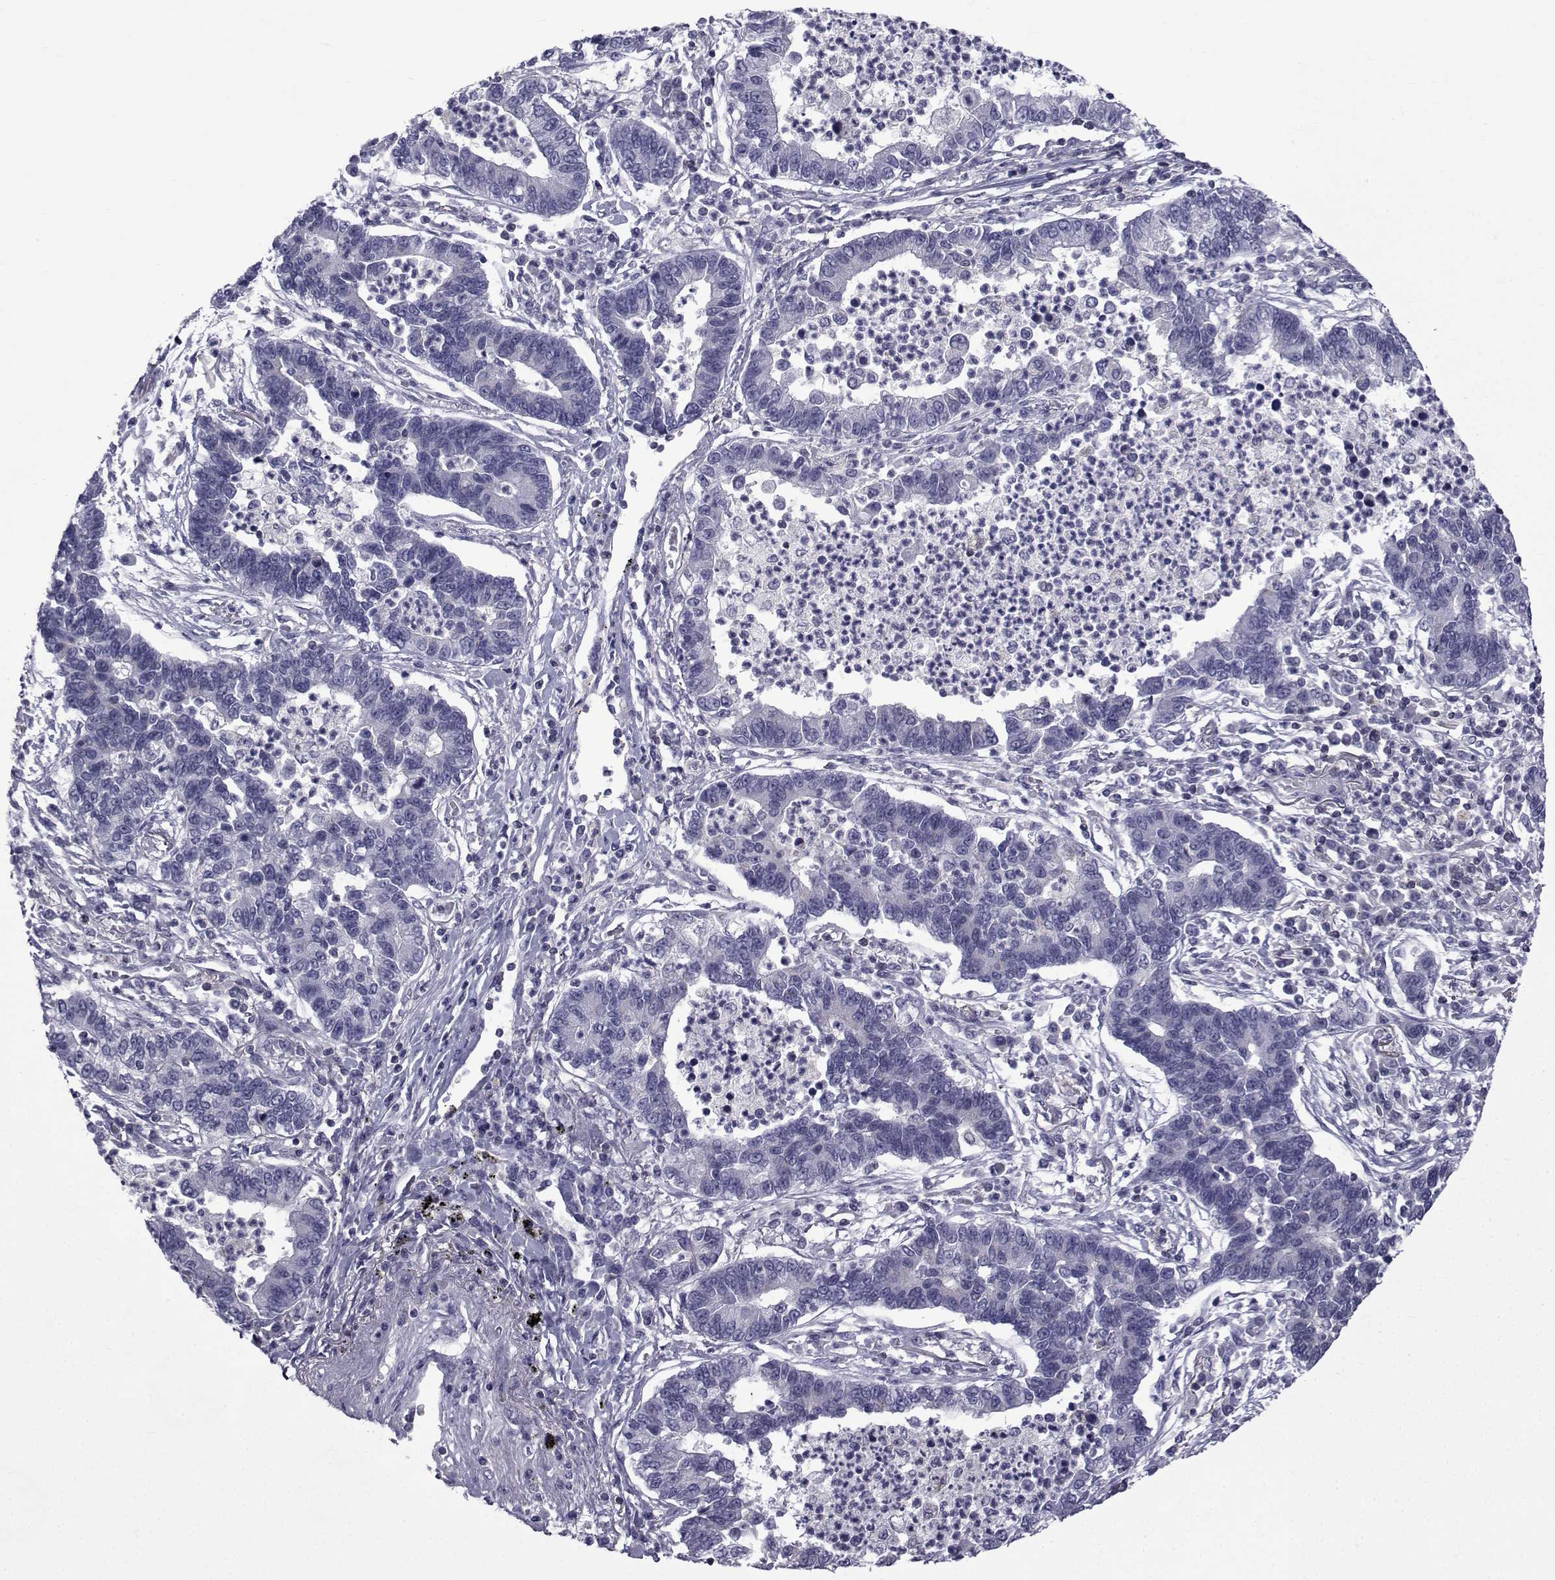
{"staining": {"intensity": "negative", "quantity": "none", "location": "none"}, "tissue": "lung cancer", "cell_type": "Tumor cells", "image_type": "cancer", "snomed": [{"axis": "morphology", "description": "Adenocarcinoma, NOS"}, {"axis": "topography", "description": "Lung"}], "caption": "Immunohistochemical staining of lung cancer demonstrates no significant expression in tumor cells.", "gene": "PDE6H", "patient": {"sex": "female", "age": 57}}